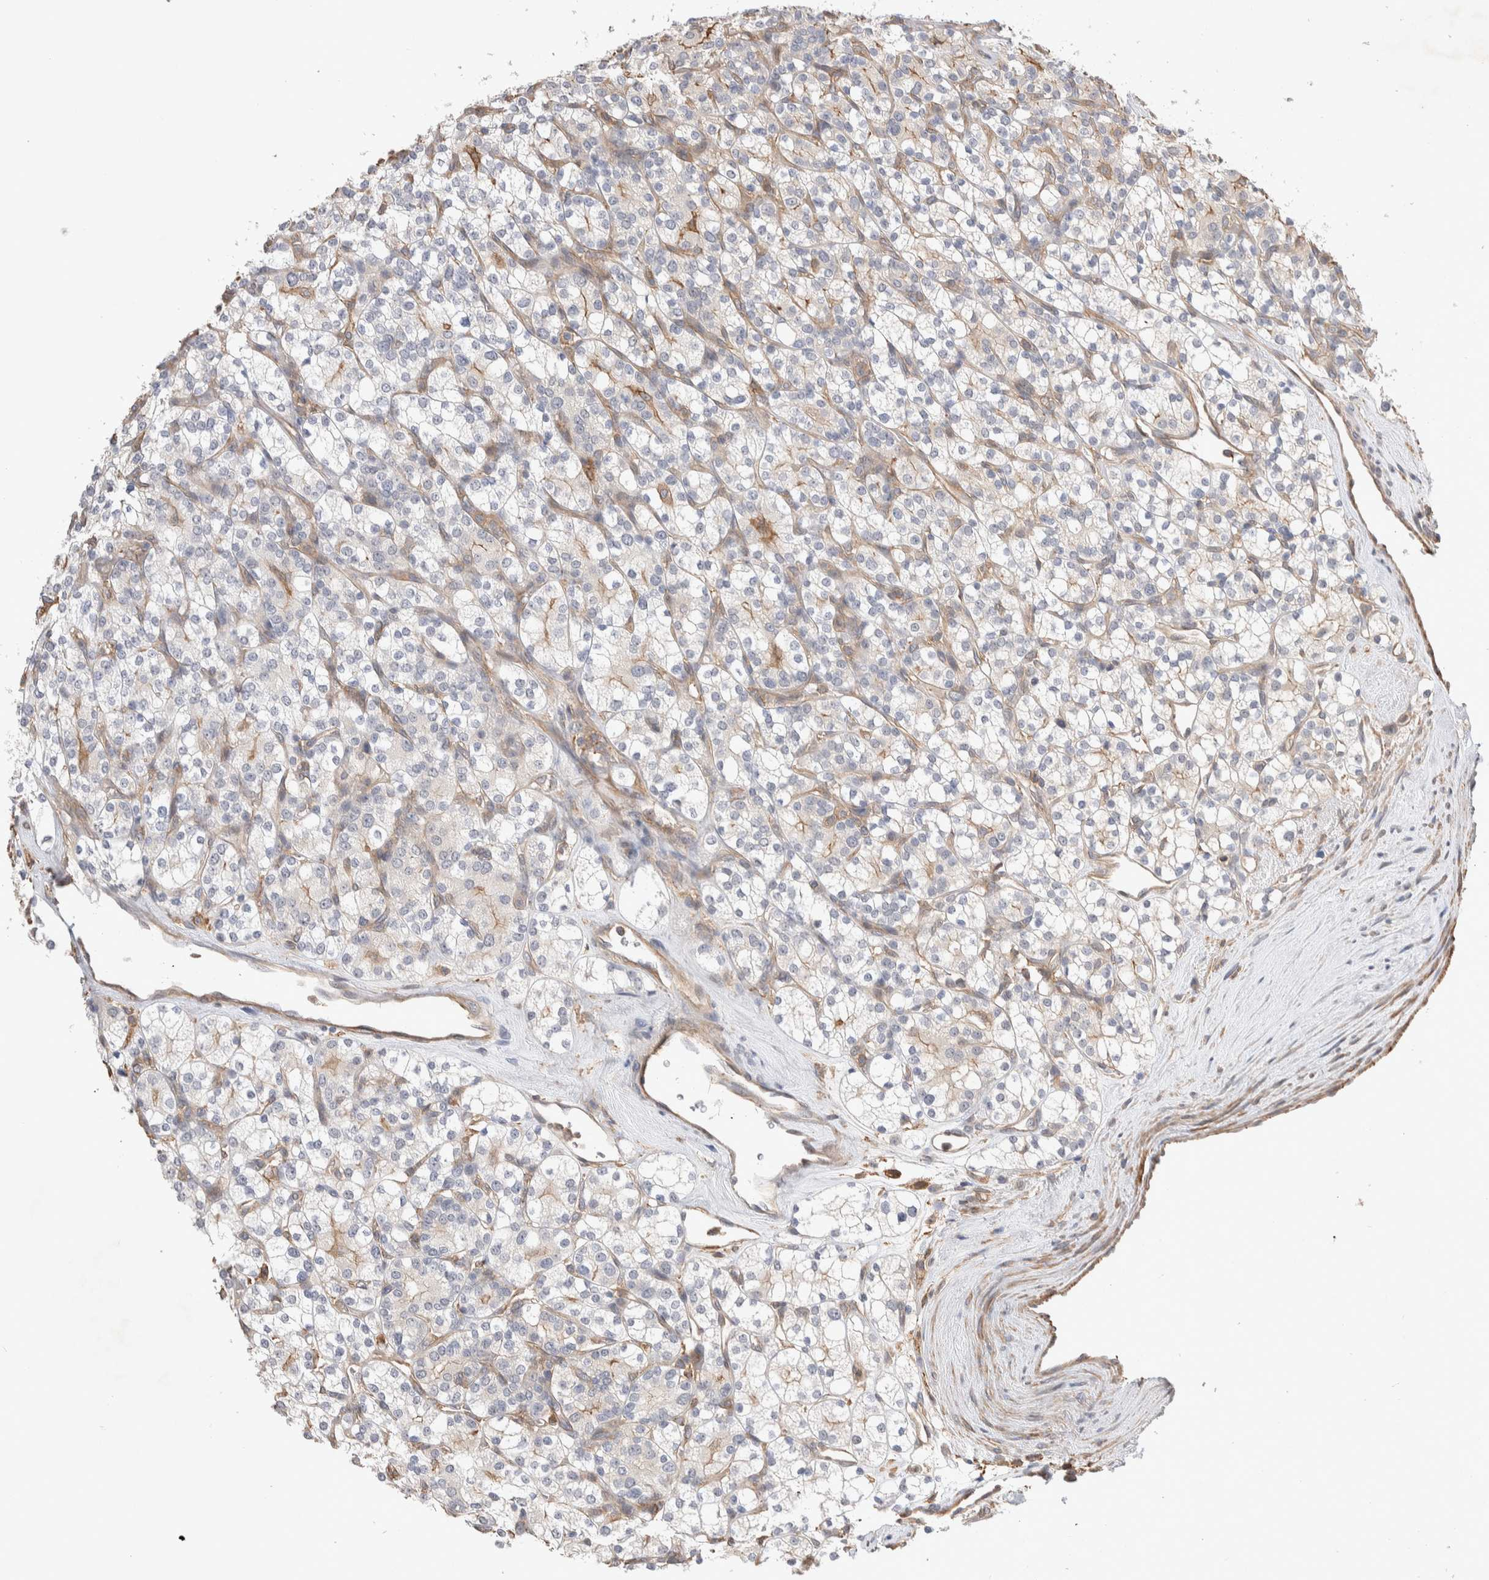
{"staining": {"intensity": "negative", "quantity": "none", "location": "none"}, "tissue": "renal cancer", "cell_type": "Tumor cells", "image_type": "cancer", "snomed": [{"axis": "morphology", "description": "Adenocarcinoma, NOS"}, {"axis": "topography", "description": "Kidney"}], "caption": "DAB immunohistochemical staining of renal cancer exhibits no significant positivity in tumor cells.", "gene": "ZNF704", "patient": {"sex": "male", "age": 77}}